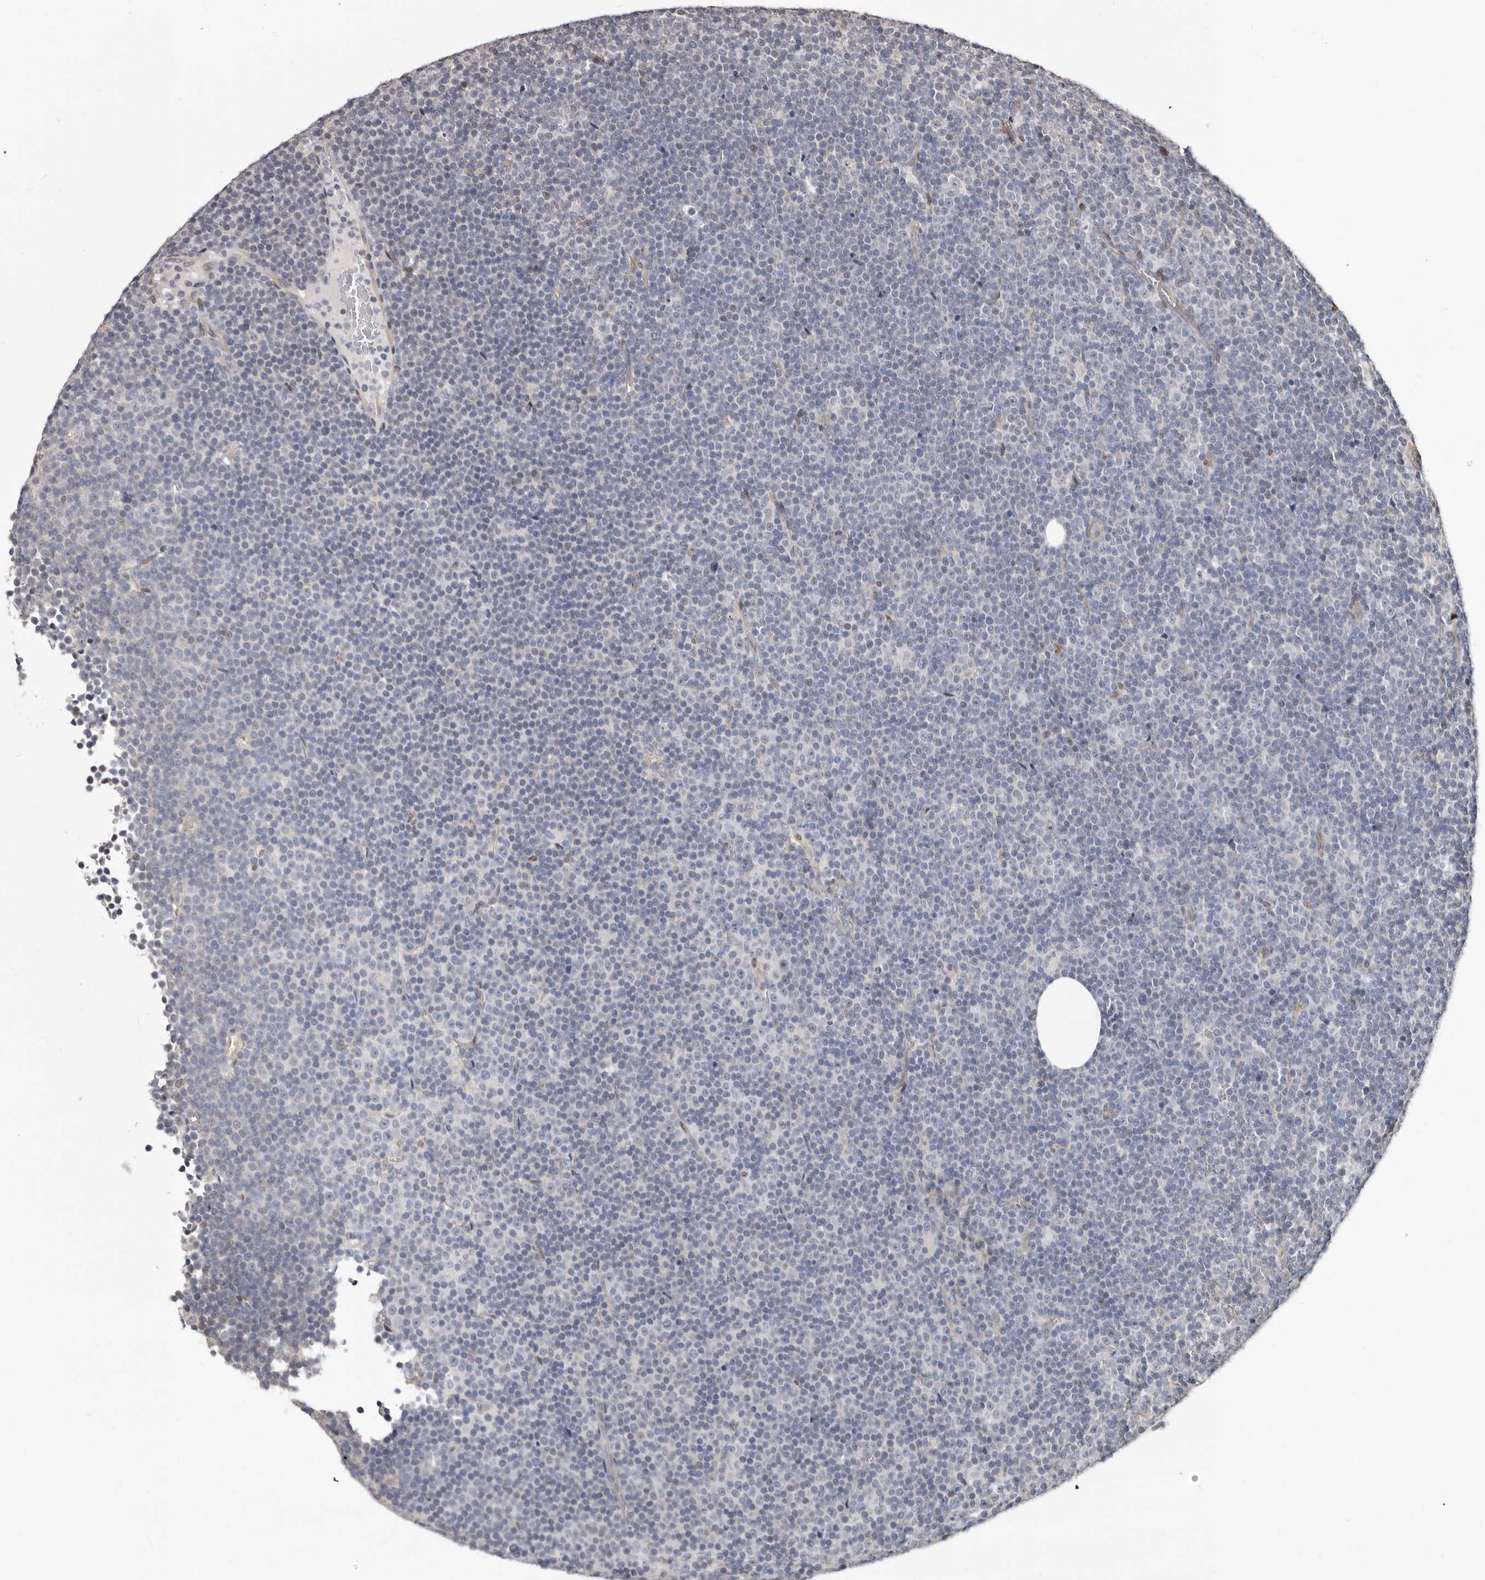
{"staining": {"intensity": "negative", "quantity": "none", "location": "none"}, "tissue": "lymphoma", "cell_type": "Tumor cells", "image_type": "cancer", "snomed": [{"axis": "morphology", "description": "Malignant lymphoma, non-Hodgkin's type, Low grade"}, {"axis": "topography", "description": "Lymph node"}], "caption": "Lymphoma stained for a protein using immunohistochemistry (IHC) exhibits no expression tumor cells.", "gene": "KHDRBS2", "patient": {"sex": "female", "age": 67}}